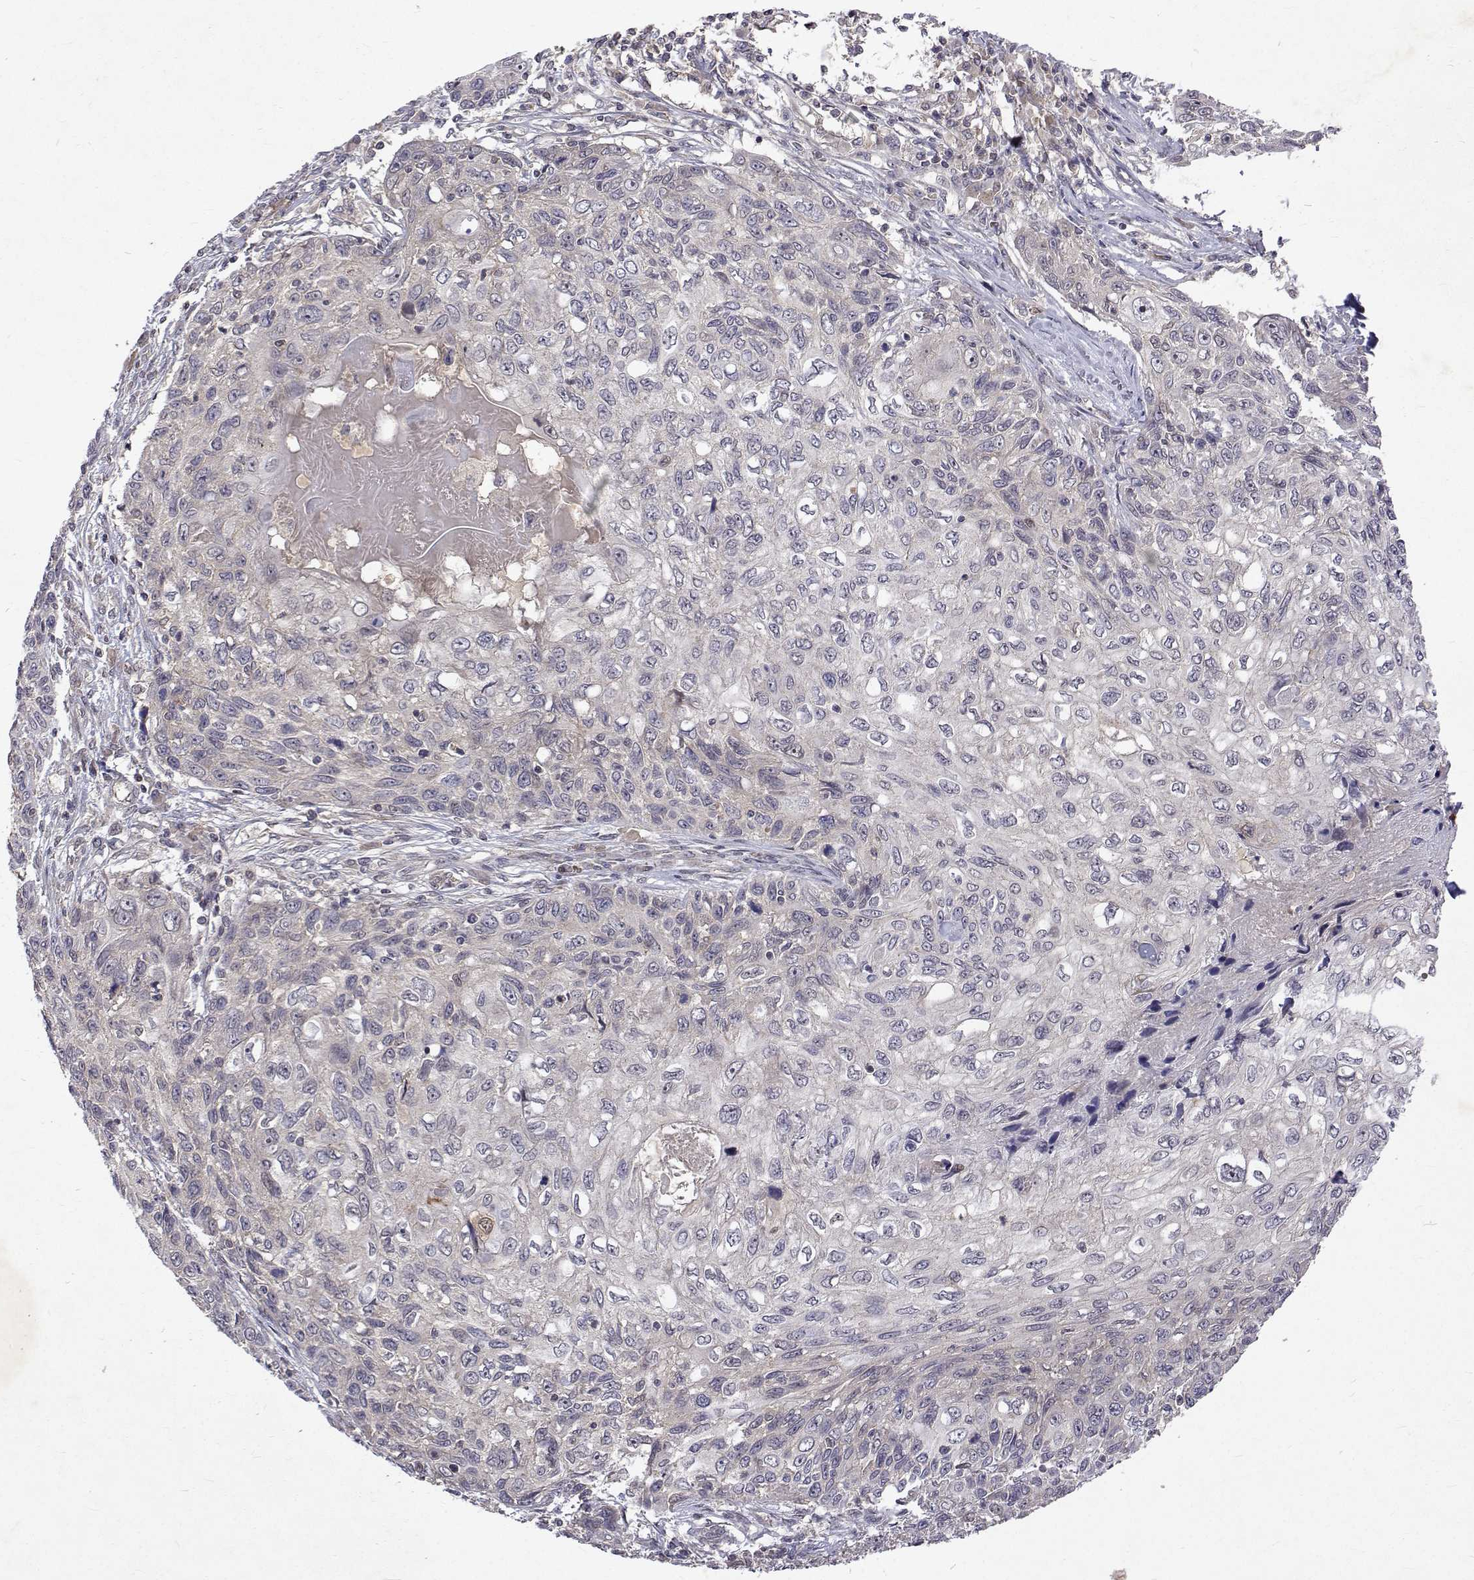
{"staining": {"intensity": "negative", "quantity": "none", "location": "none"}, "tissue": "skin cancer", "cell_type": "Tumor cells", "image_type": "cancer", "snomed": [{"axis": "morphology", "description": "Squamous cell carcinoma, NOS"}, {"axis": "topography", "description": "Skin"}], "caption": "Tumor cells are negative for protein expression in human skin cancer (squamous cell carcinoma). (DAB (3,3'-diaminobenzidine) IHC, high magnification).", "gene": "ALKBH8", "patient": {"sex": "male", "age": 92}}